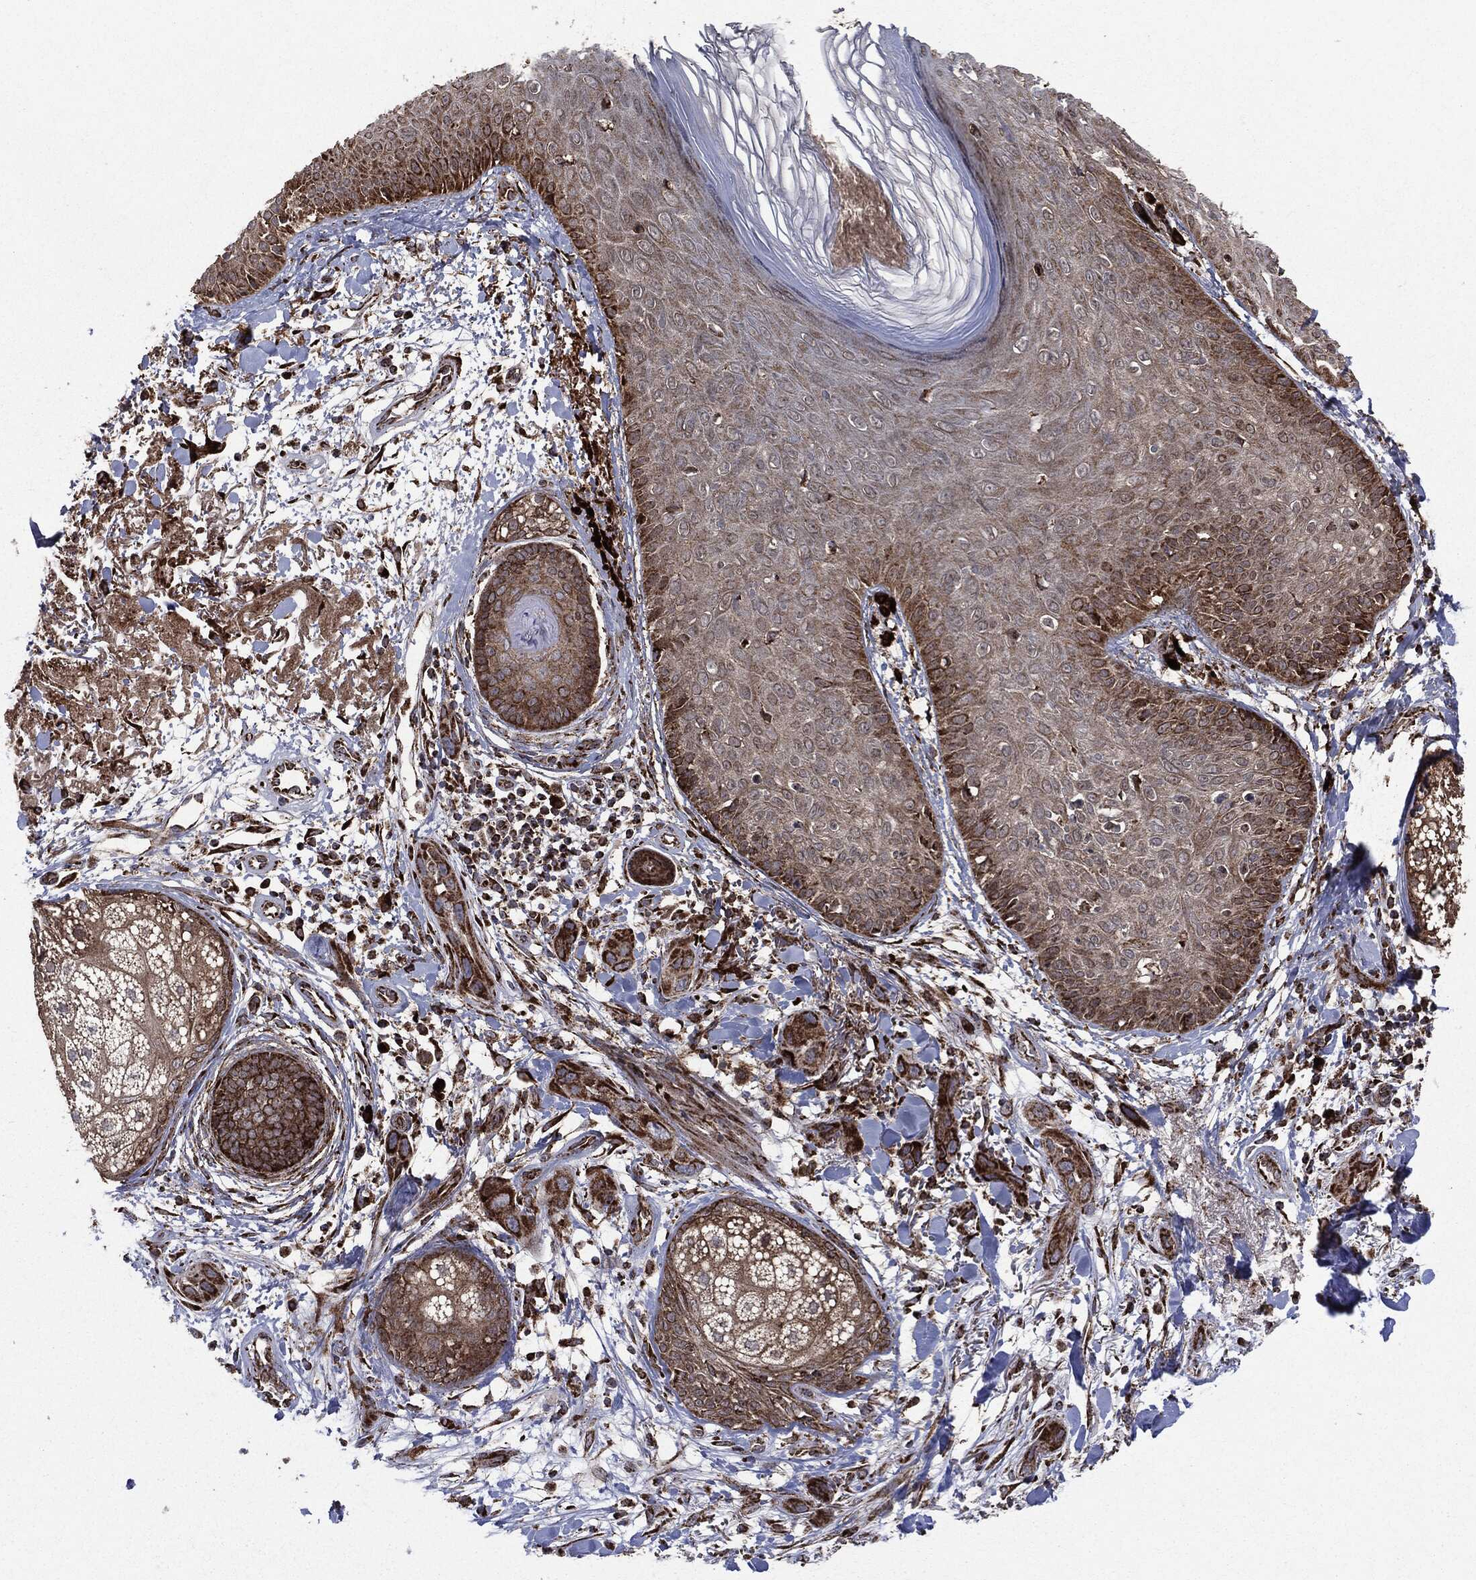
{"staining": {"intensity": "strong", "quantity": ">75%", "location": "cytoplasmic/membranous"}, "tissue": "skin cancer", "cell_type": "Tumor cells", "image_type": "cancer", "snomed": [{"axis": "morphology", "description": "Squamous cell carcinoma, NOS"}, {"axis": "topography", "description": "Skin"}], "caption": "A photomicrograph of human squamous cell carcinoma (skin) stained for a protein demonstrates strong cytoplasmic/membranous brown staining in tumor cells.", "gene": "MAP2K1", "patient": {"sex": "male", "age": 78}}